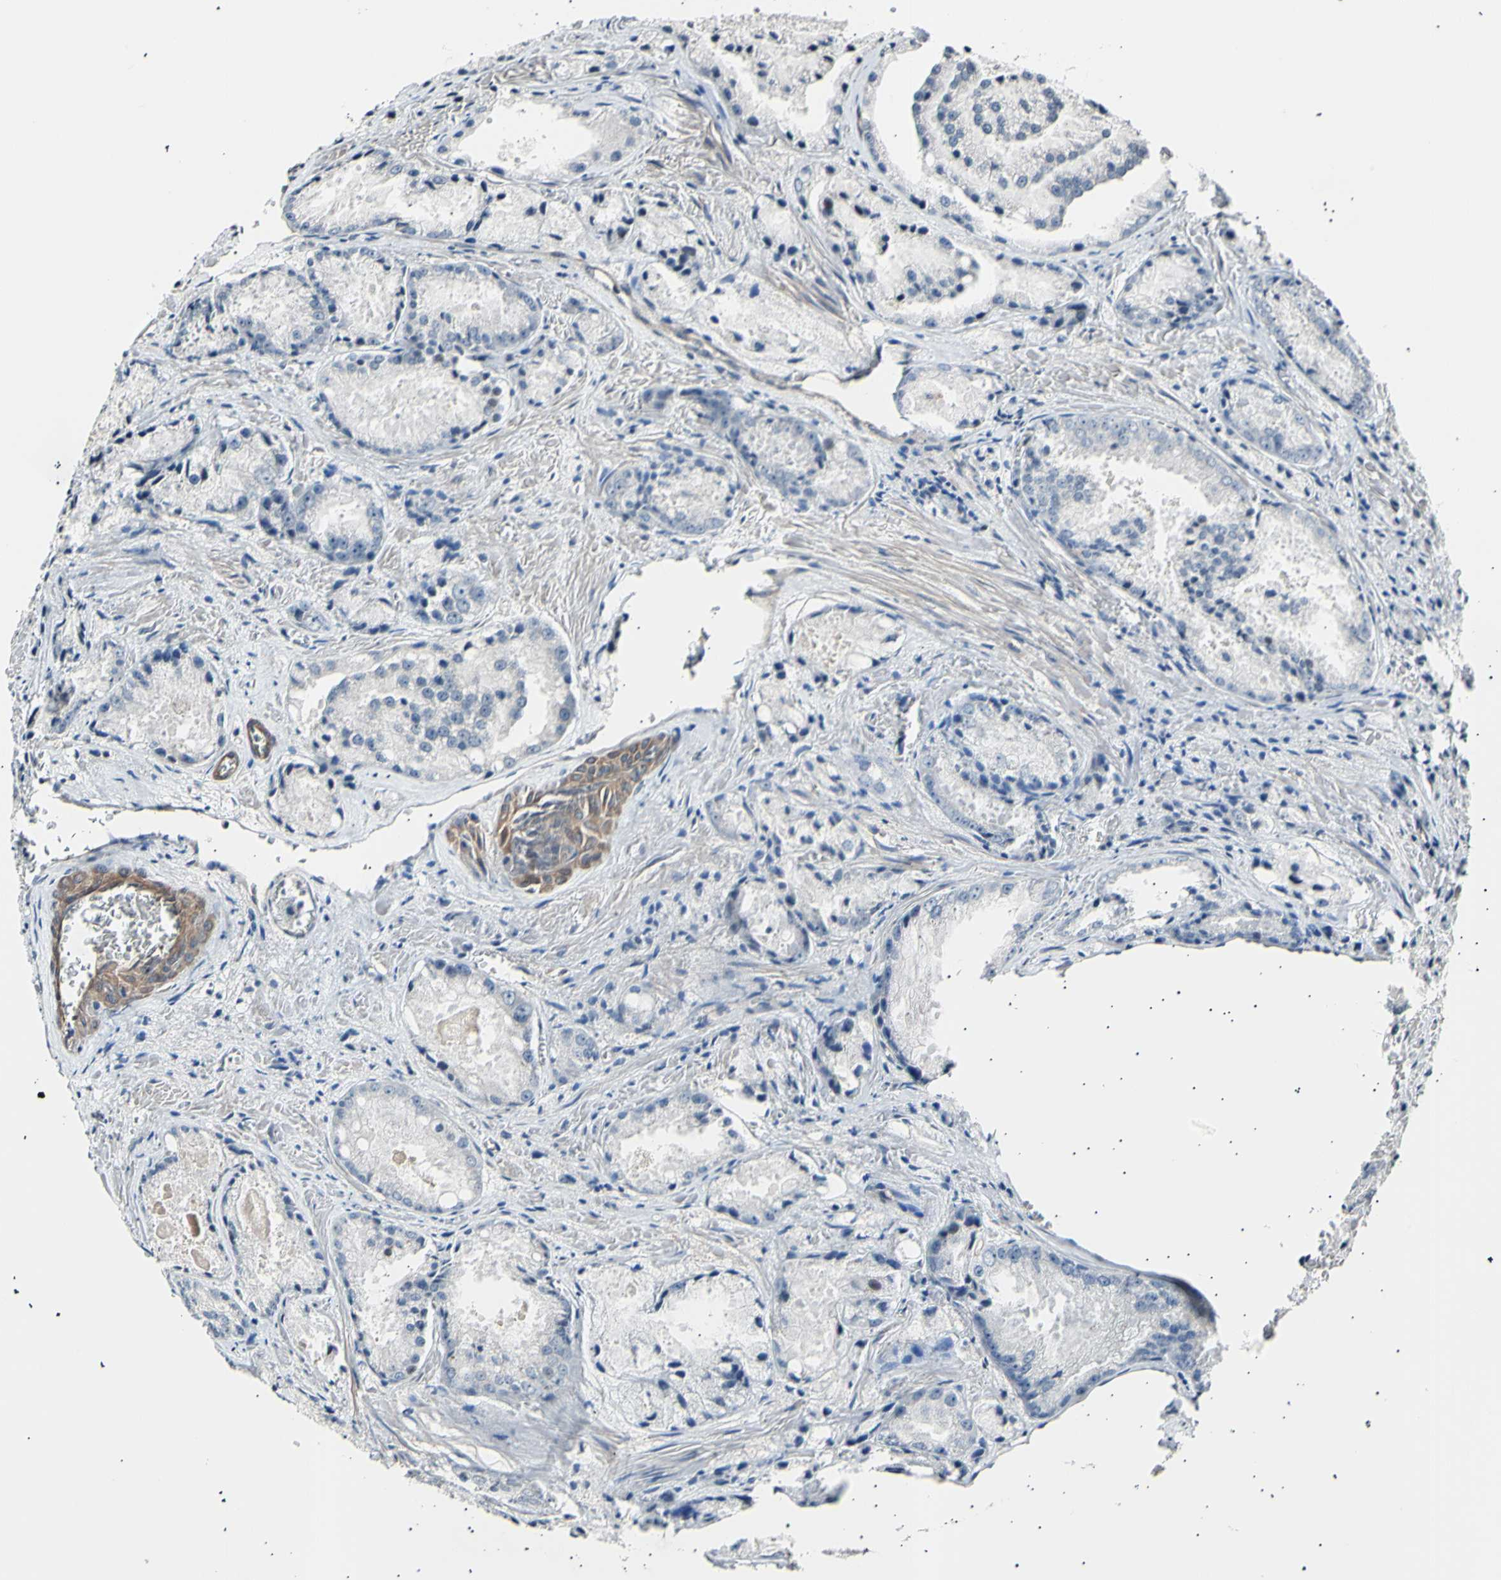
{"staining": {"intensity": "negative", "quantity": "none", "location": "none"}, "tissue": "prostate cancer", "cell_type": "Tumor cells", "image_type": "cancer", "snomed": [{"axis": "morphology", "description": "Adenocarcinoma, Low grade"}, {"axis": "topography", "description": "Prostate"}], "caption": "Low-grade adenocarcinoma (prostate) stained for a protein using IHC reveals no expression tumor cells.", "gene": "AK1", "patient": {"sex": "male", "age": 64}}